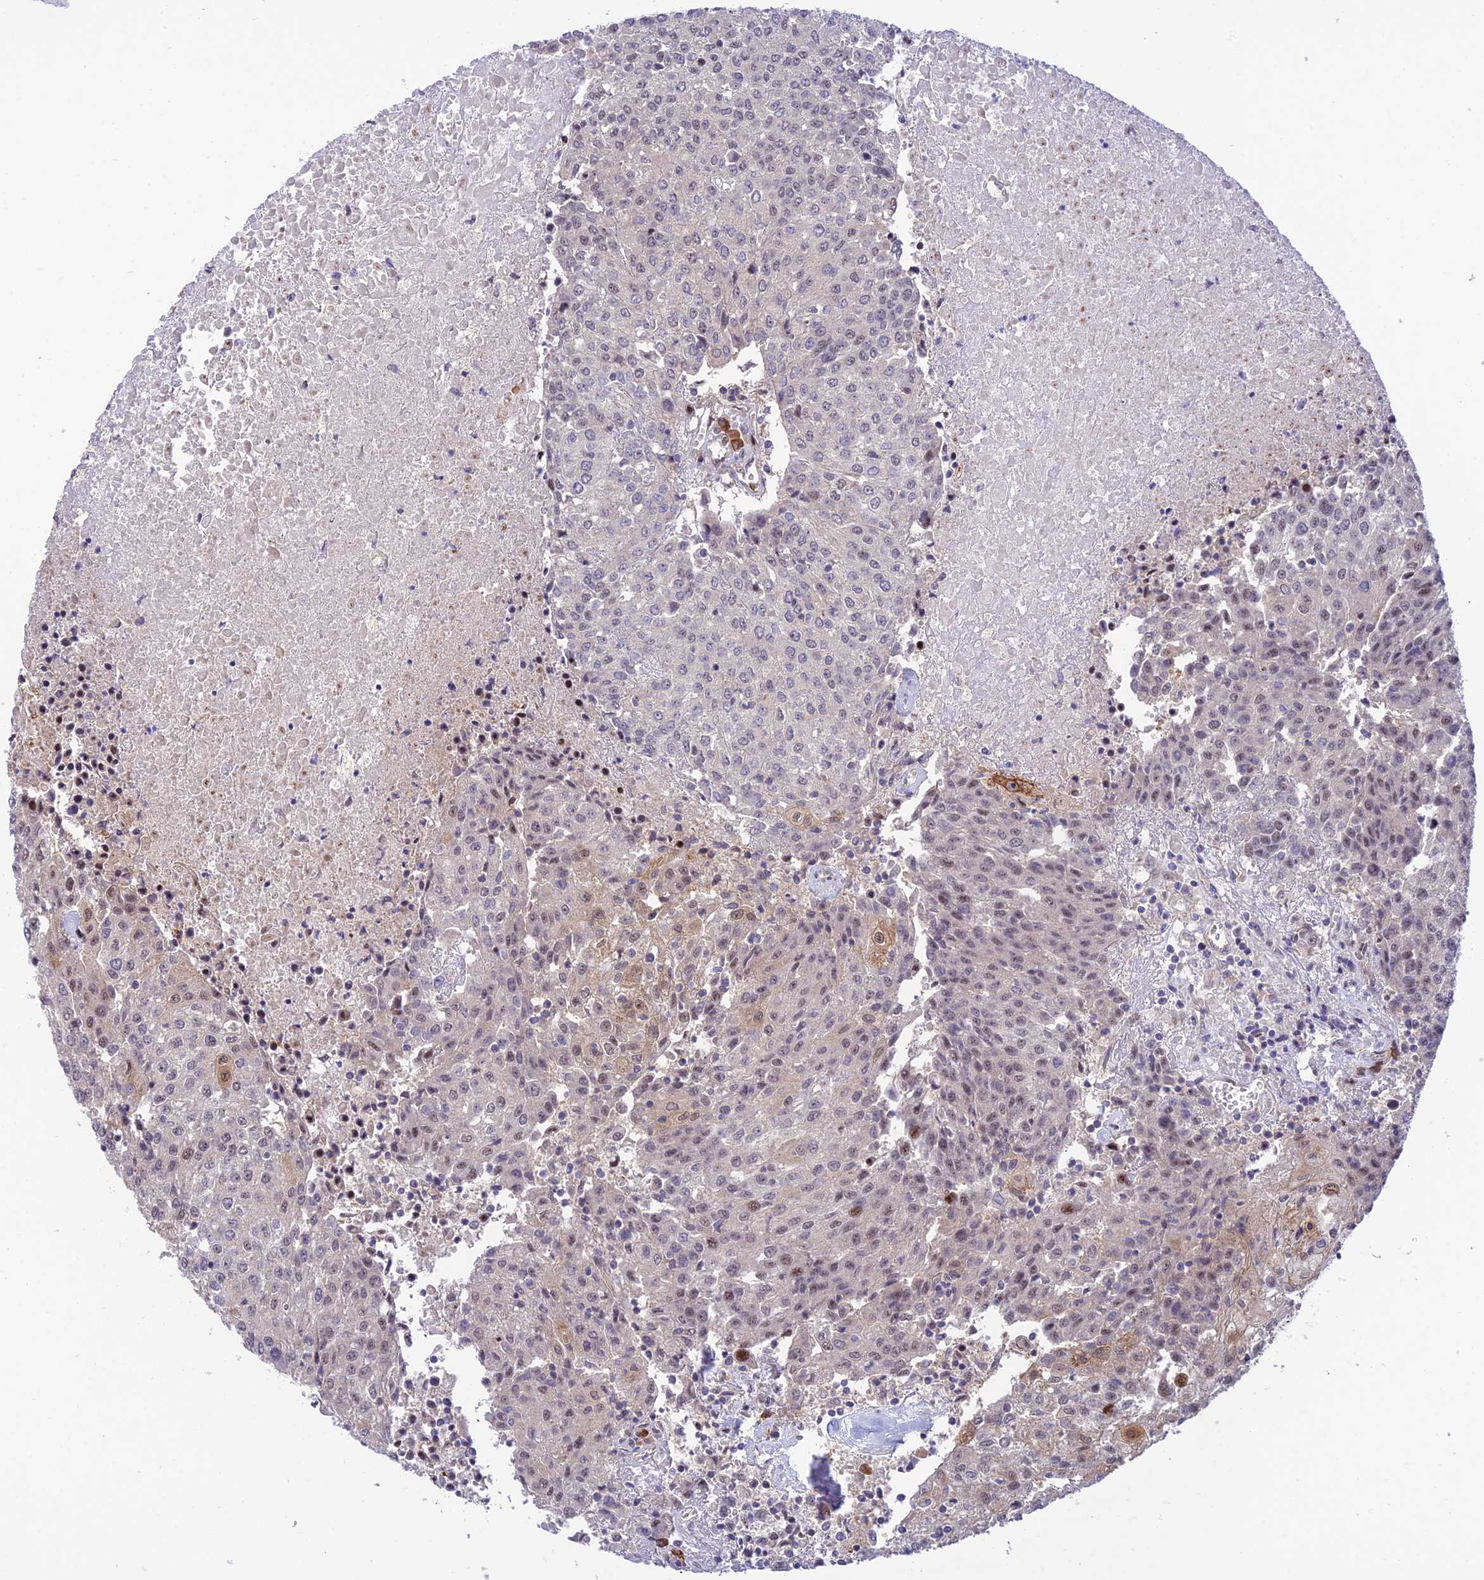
{"staining": {"intensity": "moderate", "quantity": "<25%", "location": "cytoplasmic/membranous,nuclear"}, "tissue": "urothelial cancer", "cell_type": "Tumor cells", "image_type": "cancer", "snomed": [{"axis": "morphology", "description": "Urothelial carcinoma, High grade"}, {"axis": "topography", "description": "Urinary bladder"}], "caption": "Urothelial cancer stained with DAB immunohistochemistry (IHC) exhibits low levels of moderate cytoplasmic/membranous and nuclear positivity in approximately <25% of tumor cells.", "gene": "ZNF584", "patient": {"sex": "female", "age": 85}}